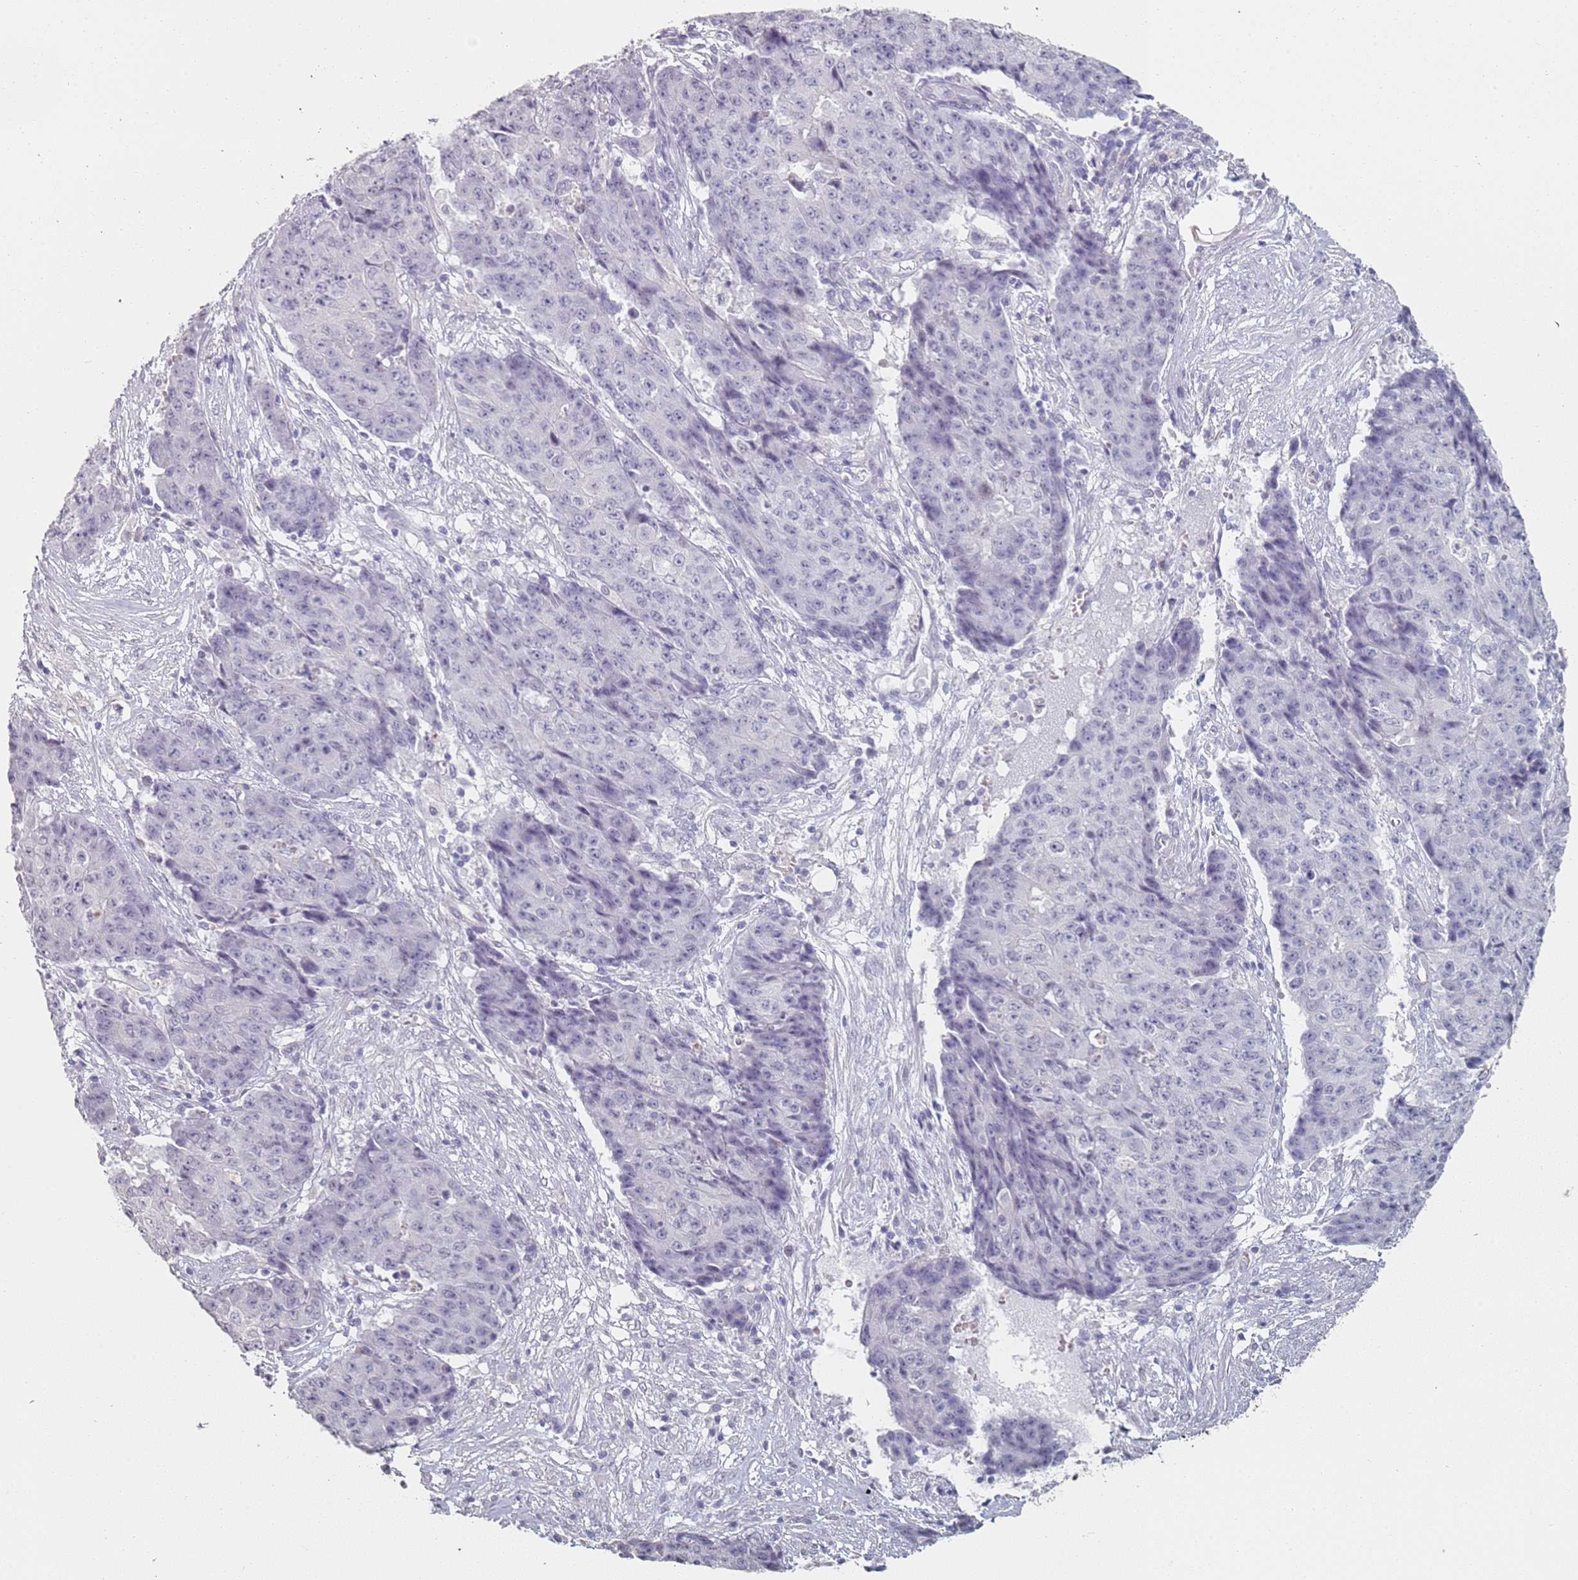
{"staining": {"intensity": "negative", "quantity": "none", "location": "none"}, "tissue": "ovarian cancer", "cell_type": "Tumor cells", "image_type": "cancer", "snomed": [{"axis": "morphology", "description": "Carcinoma, endometroid"}, {"axis": "topography", "description": "Ovary"}], "caption": "The immunohistochemistry (IHC) micrograph has no significant staining in tumor cells of ovarian endometroid carcinoma tissue. (DAB (3,3'-diaminobenzidine) IHC visualized using brightfield microscopy, high magnification).", "gene": "DNAH11", "patient": {"sex": "female", "age": 42}}